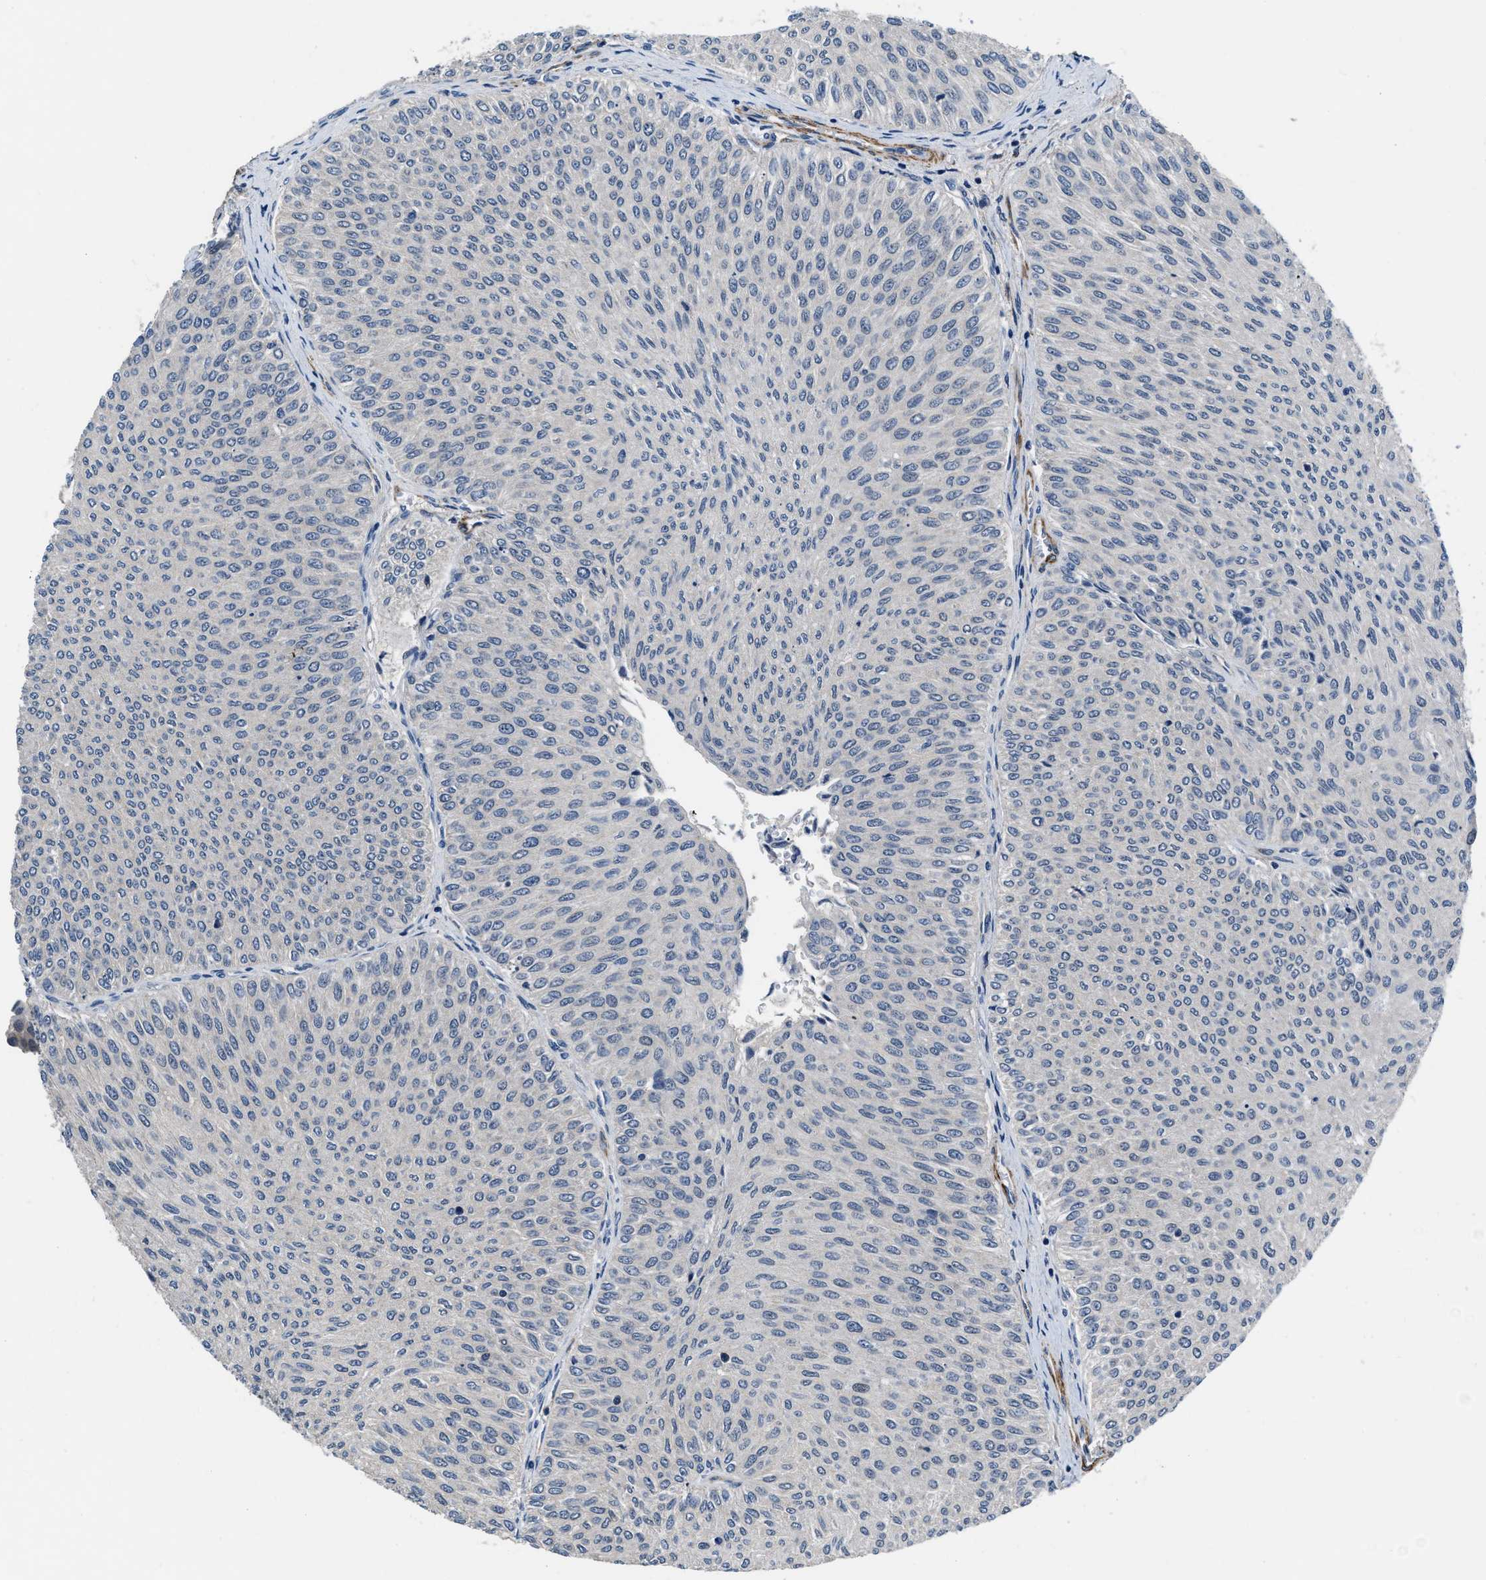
{"staining": {"intensity": "negative", "quantity": "none", "location": "none"}, "tissue": "urothelial cancer", "cell_type": "Tumor cells", "image_type": "cancer", "snomed": [{"axis": "morphology", "description": "Urothelial carcinoma, Low grade"}, {"axis": "topography", "description": "Urinary bladder"}], "caption": "IHC of human urothelial cancer shows no expression in tumor cells.", "gene": "LANCL2", "patient": {"sex": "male", "age": 78}}